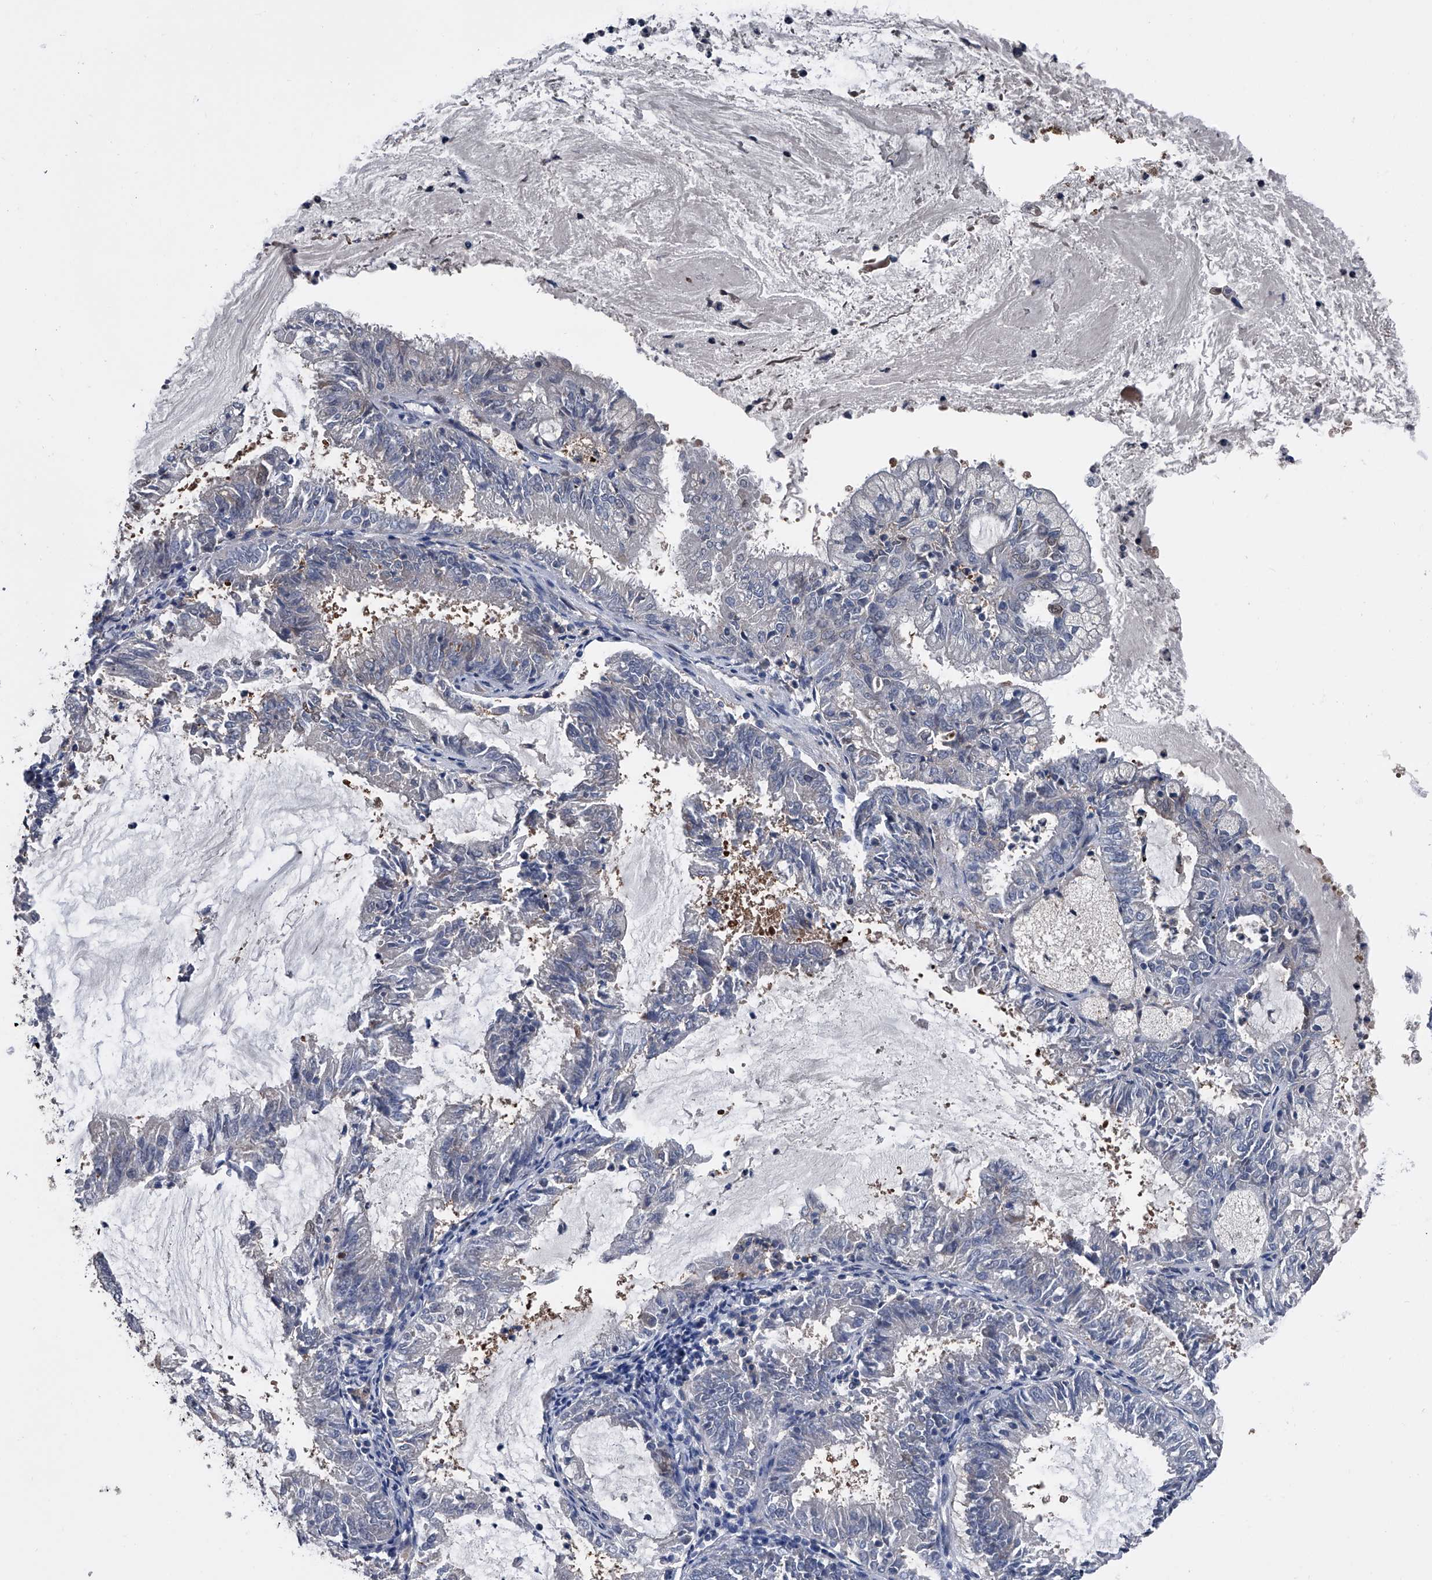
{"staining": {"intensity": "negative", "quantity": "none", "location": "none"}, "tissue": "endometrial cancer", "cell_type": "Tumor cells", "image_type": "cancer", "snomed": [{"axis": "morphology", "description": "Adenocarcinoma, NOS"}, {"axis": "topography", "description": "Endometrium"}], "caption": "Tumor cells show no significant staining in adenocarcinoma (endometrial).", "gene": "KIF13A", "patient": {"sex": "female", "age": 57}}